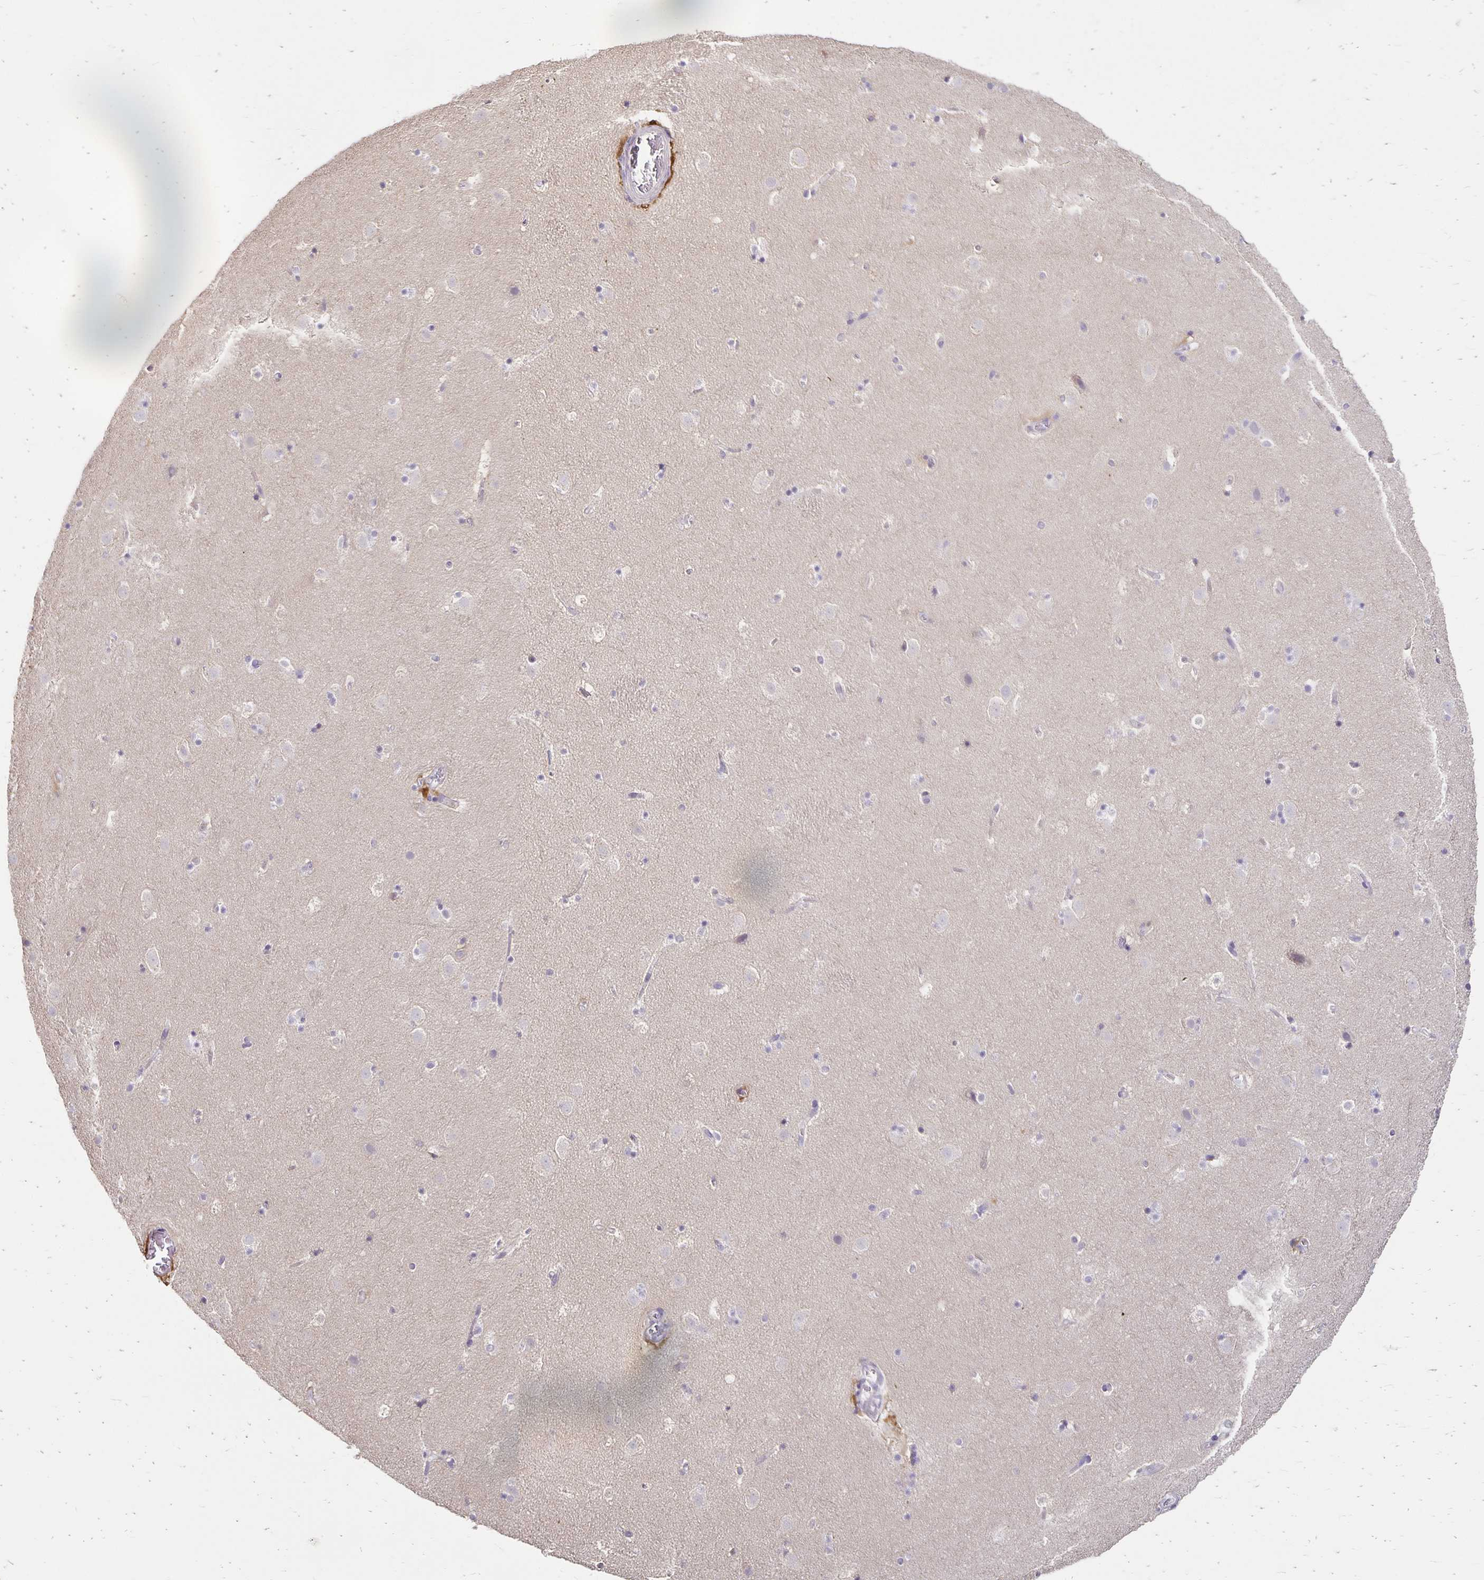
{"staining": {"intensity": "negative", "quantity": "none", "location": "none"}, "tissue": "caudate", "cell_type": "Glial cells", "image_type": "normal", "snomed": [{"axis": "morphology", "description": "Normal tissue, NOS"}, {"axis": "topography", "description": "Lateral ventricle wall"}], "caption": "High power microscopy micrograph of an immunohistochemistry (IHC) histopathology image of benign caudate, revealing no significant staining in glial cells. (Stains: DAB (3,3'-diaminobenzidine) IHC with hematoxylin counter stain, Microscopy: brightfield microscopy at high magnification).", "gene": "CST6", "patient": {"sex": "male", "age": 37}}